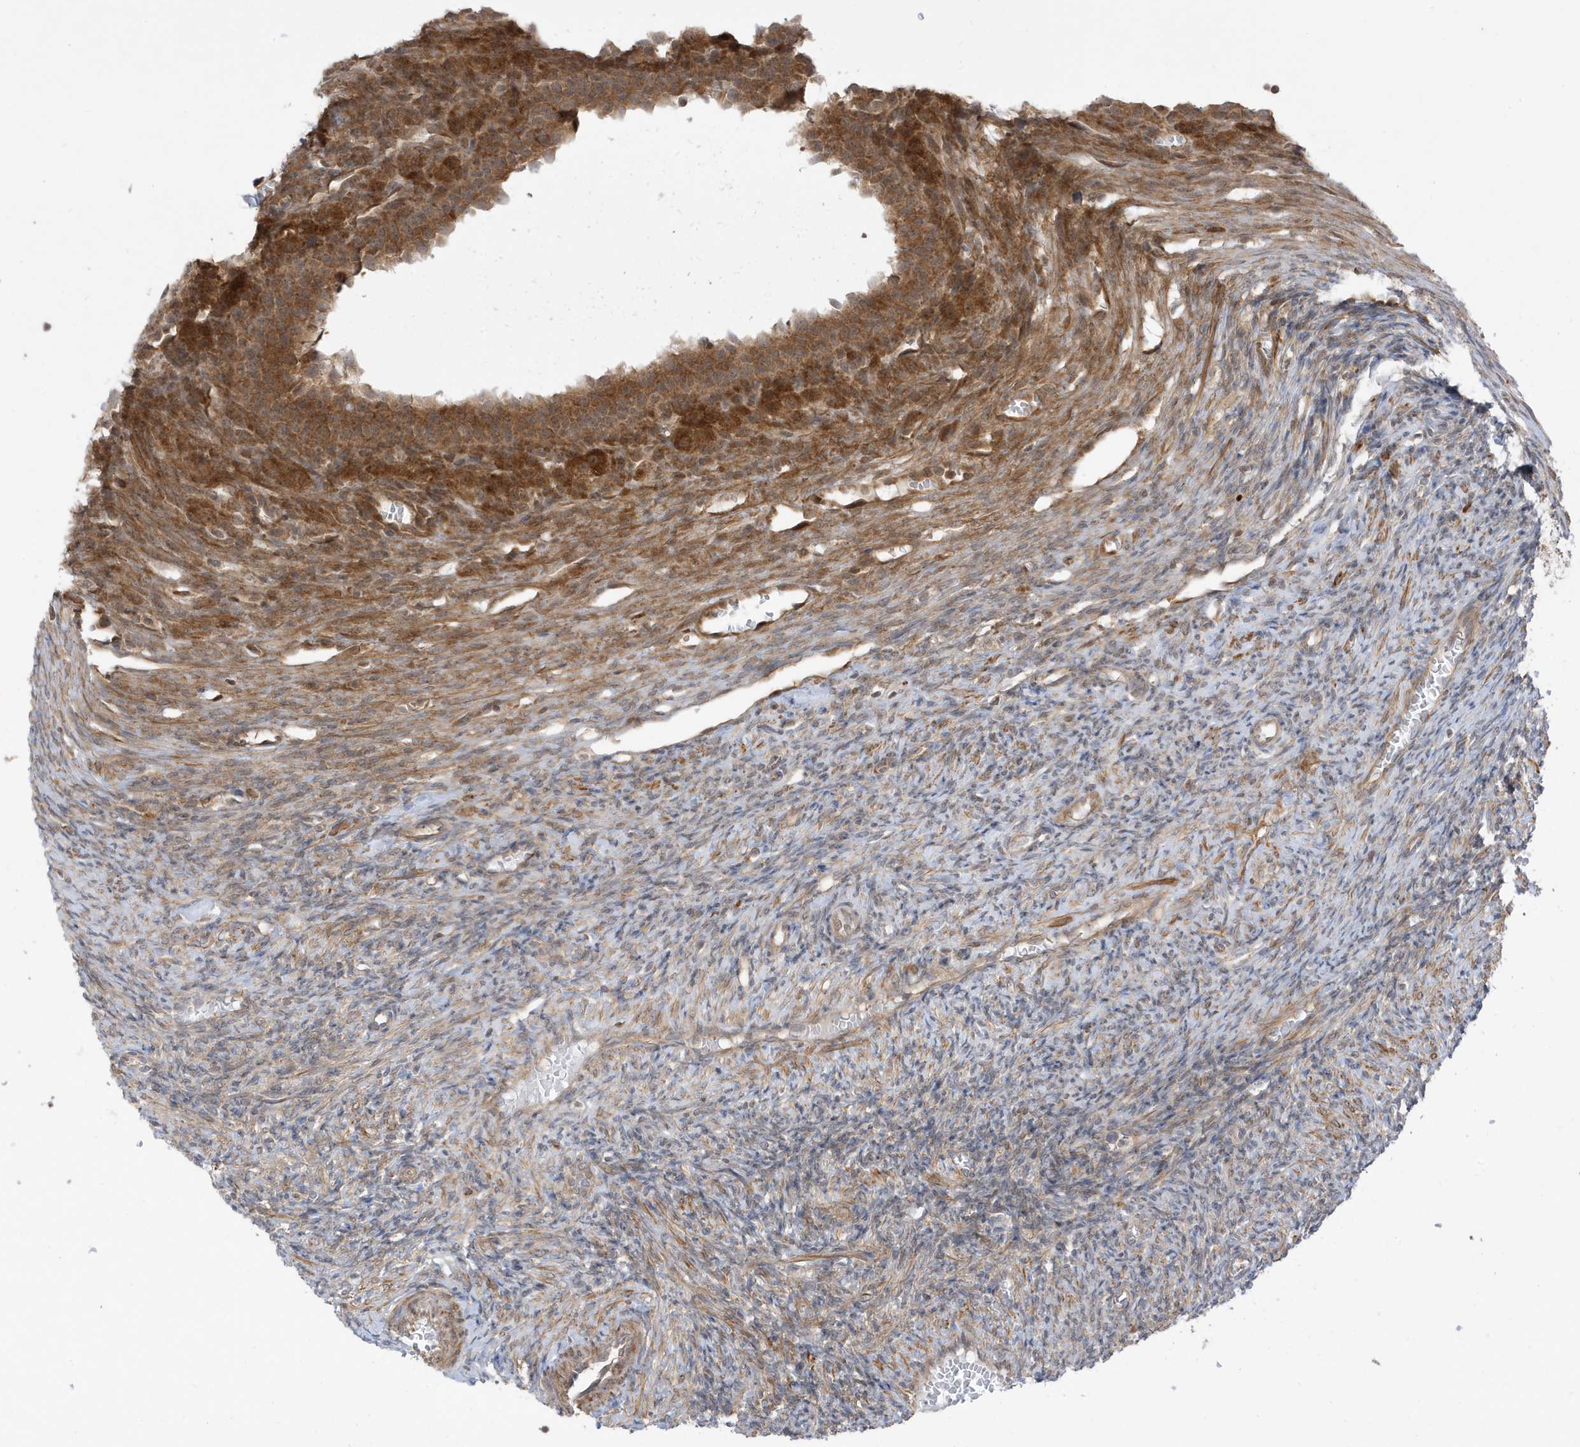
{"staining": {"intensity": "weak", "quantity": "25%-75%", "location": "cytoplasmic/membranous"}, "tissue": "ovary", "cell_type": "Ovarian stroma cells", "image_type": "normal", "snomed": [{"axis": "morphology", "description": "Normal tissue, NOS"}, {"axis": "topography", "description": "Ovary"}], "caption": "Weak cytoplasmic/membranous expression is present in about 25%-75% of ovarian stroma cells in normal ovary. Immunohistochemistry stains the protein of interest in brown and the nuclei are stained blue.", "gene": "DHX36", "patient": {"sex": "female", "age": 27}}